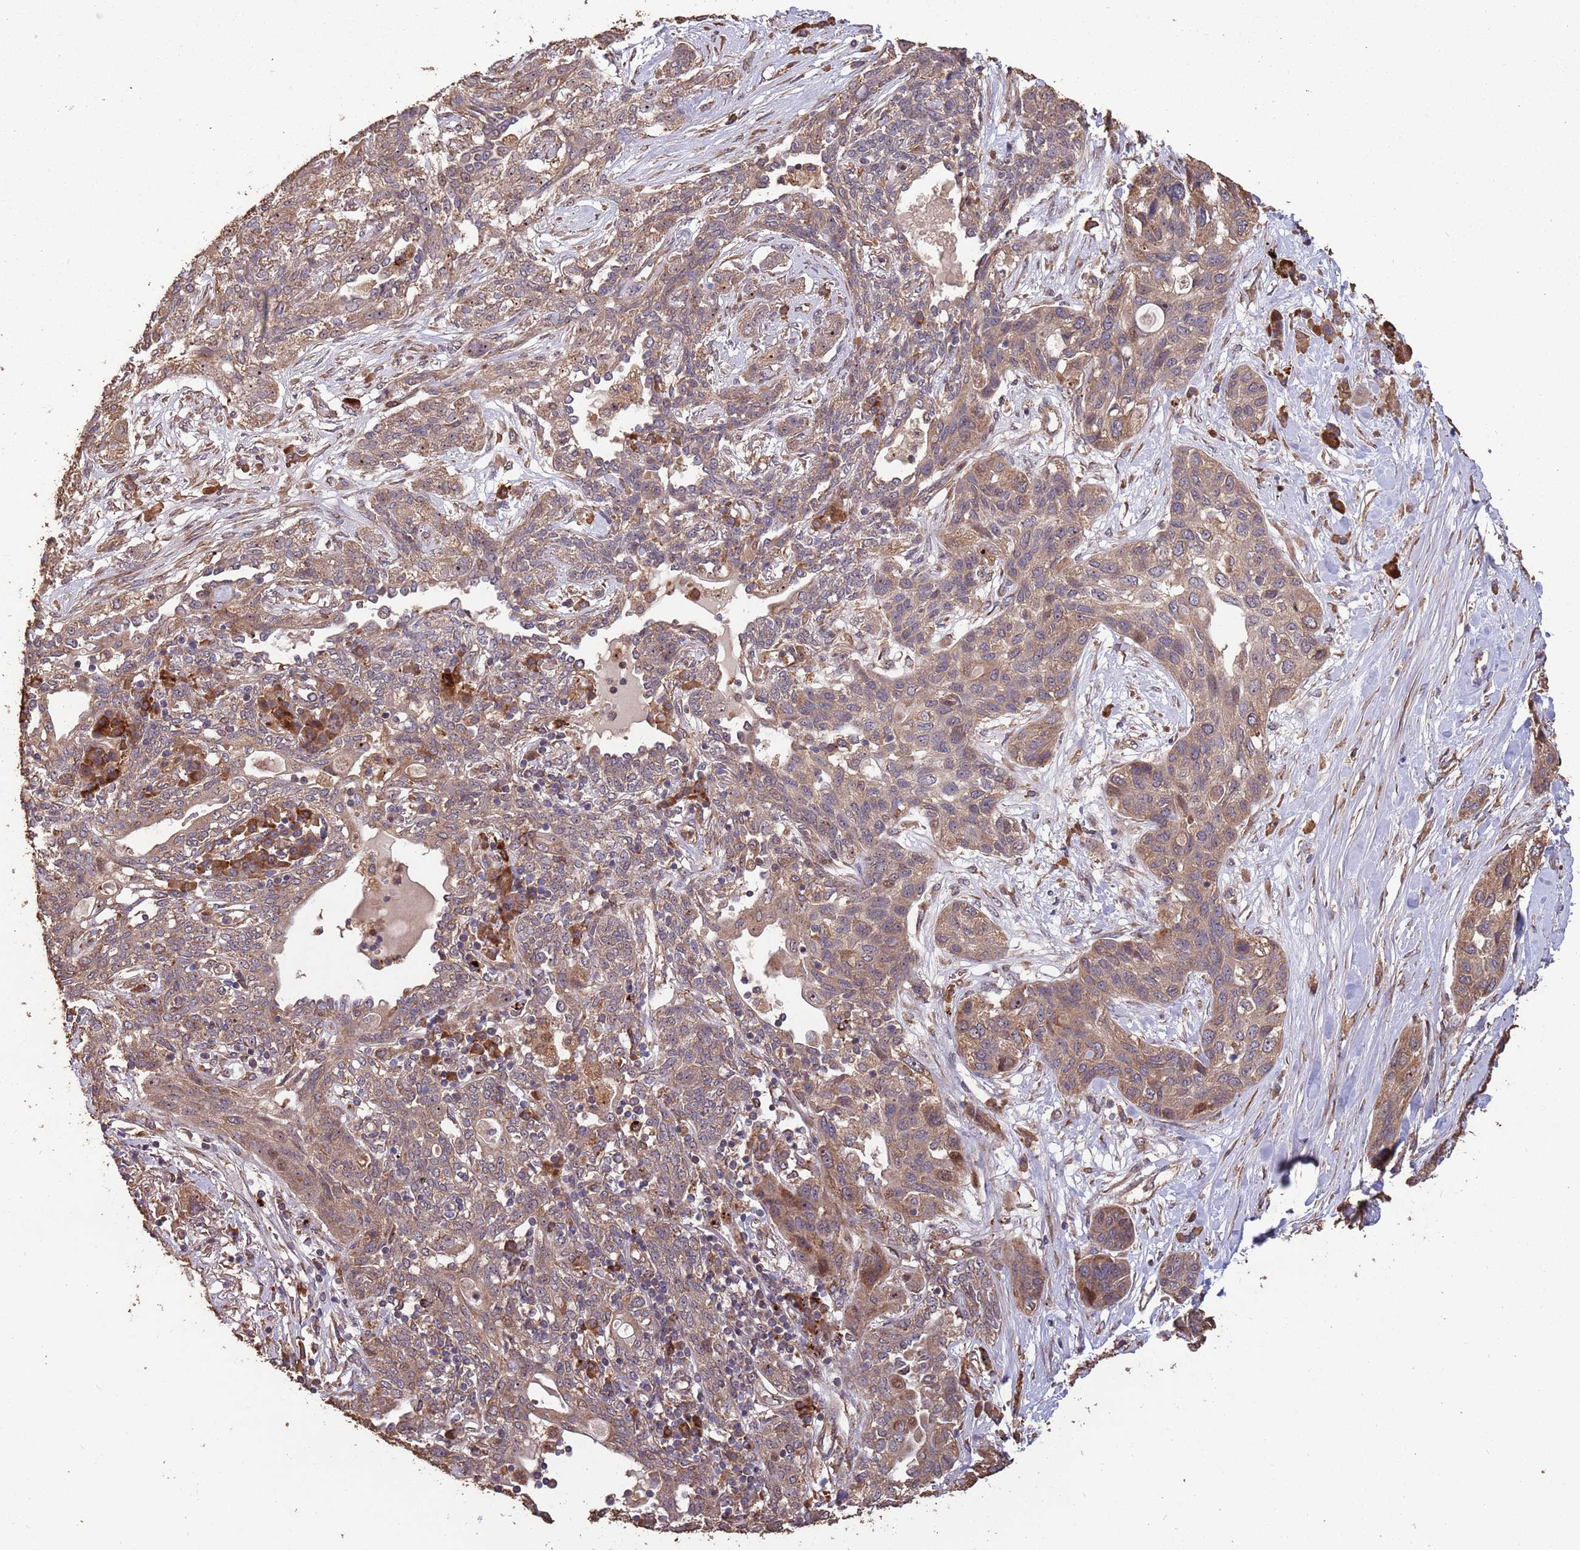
{"staining": {"intensity": "moderate", "quantity": ">75%", "location": "cytoplasmic/membranous"}, "tissue": "lung cancer", "cell_type": "Tumor cells", "image_type": "cancer", "snomed": [{"axis": "morphology", "description": "Squamous cell carcinoma, NOS"}, {"axis": "topography", "description": "Lung"}], "caption": "Protein staining of squamous cell carcinoma (lung) tissue exhibits moderate cytoplasmic/membranous positivity in about >75% of tumor cells.", "gene": "ZNF428", "patient": {"sex": "female", "age": 70}}